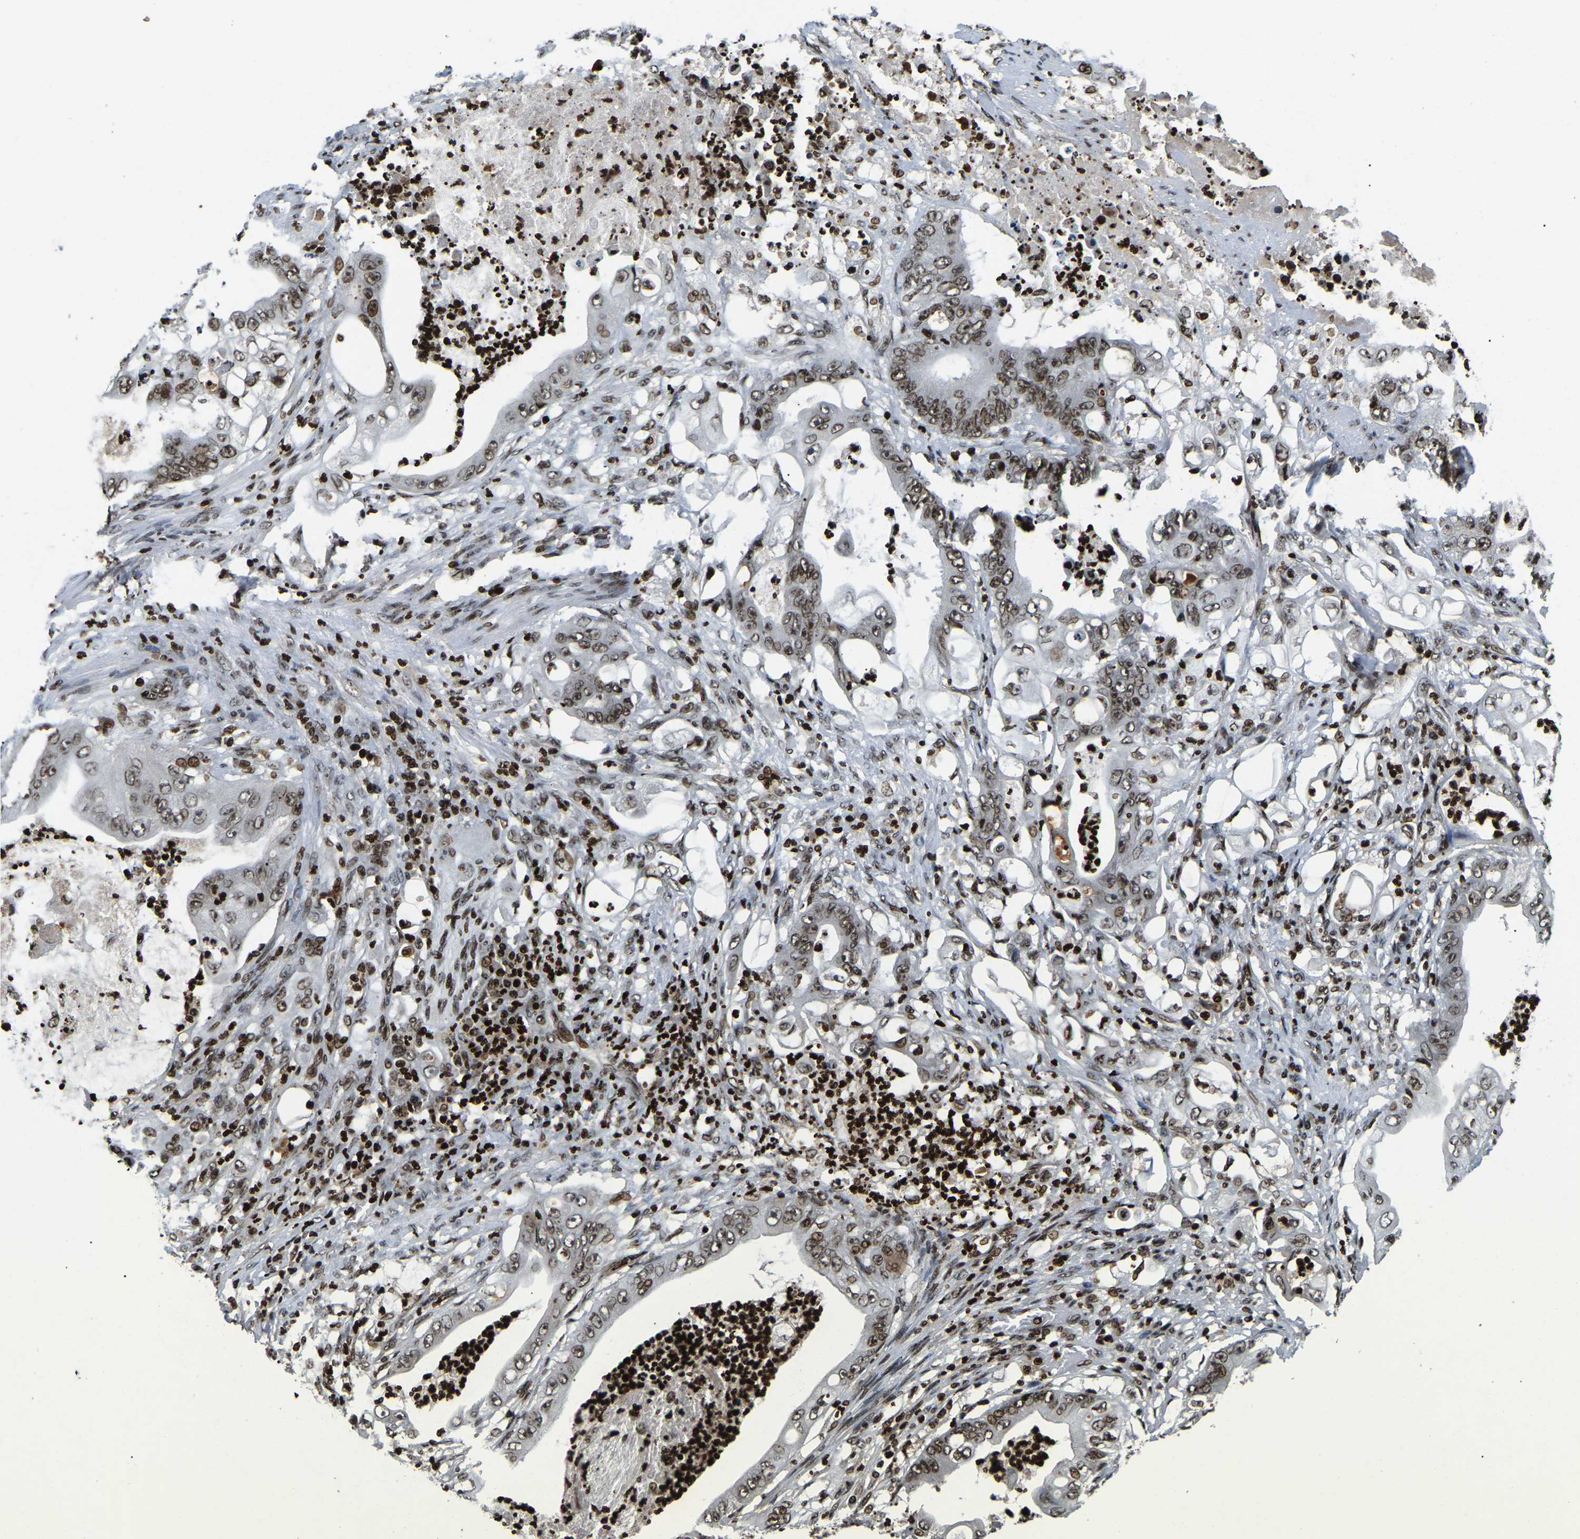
{"staining": {"intensity": "moderate", "quantity": ">75%", "location": "nuclear"}, "tissue": "stomach cancer", "cell_type": "Tumor cells", "image_type": "cancer", "snomed": [{"axis": "morphology", "description": "Adenocarcinoma, NOS"}, {"axis": "topography", "description": "Stomach"}], "caption": "A brown stain shows moderate nuclear positivity of a protein in stomach adenocarcinoma tumor cells.", "gene": "LRRC61", "patient": {"sex": "female", "age": 73}}